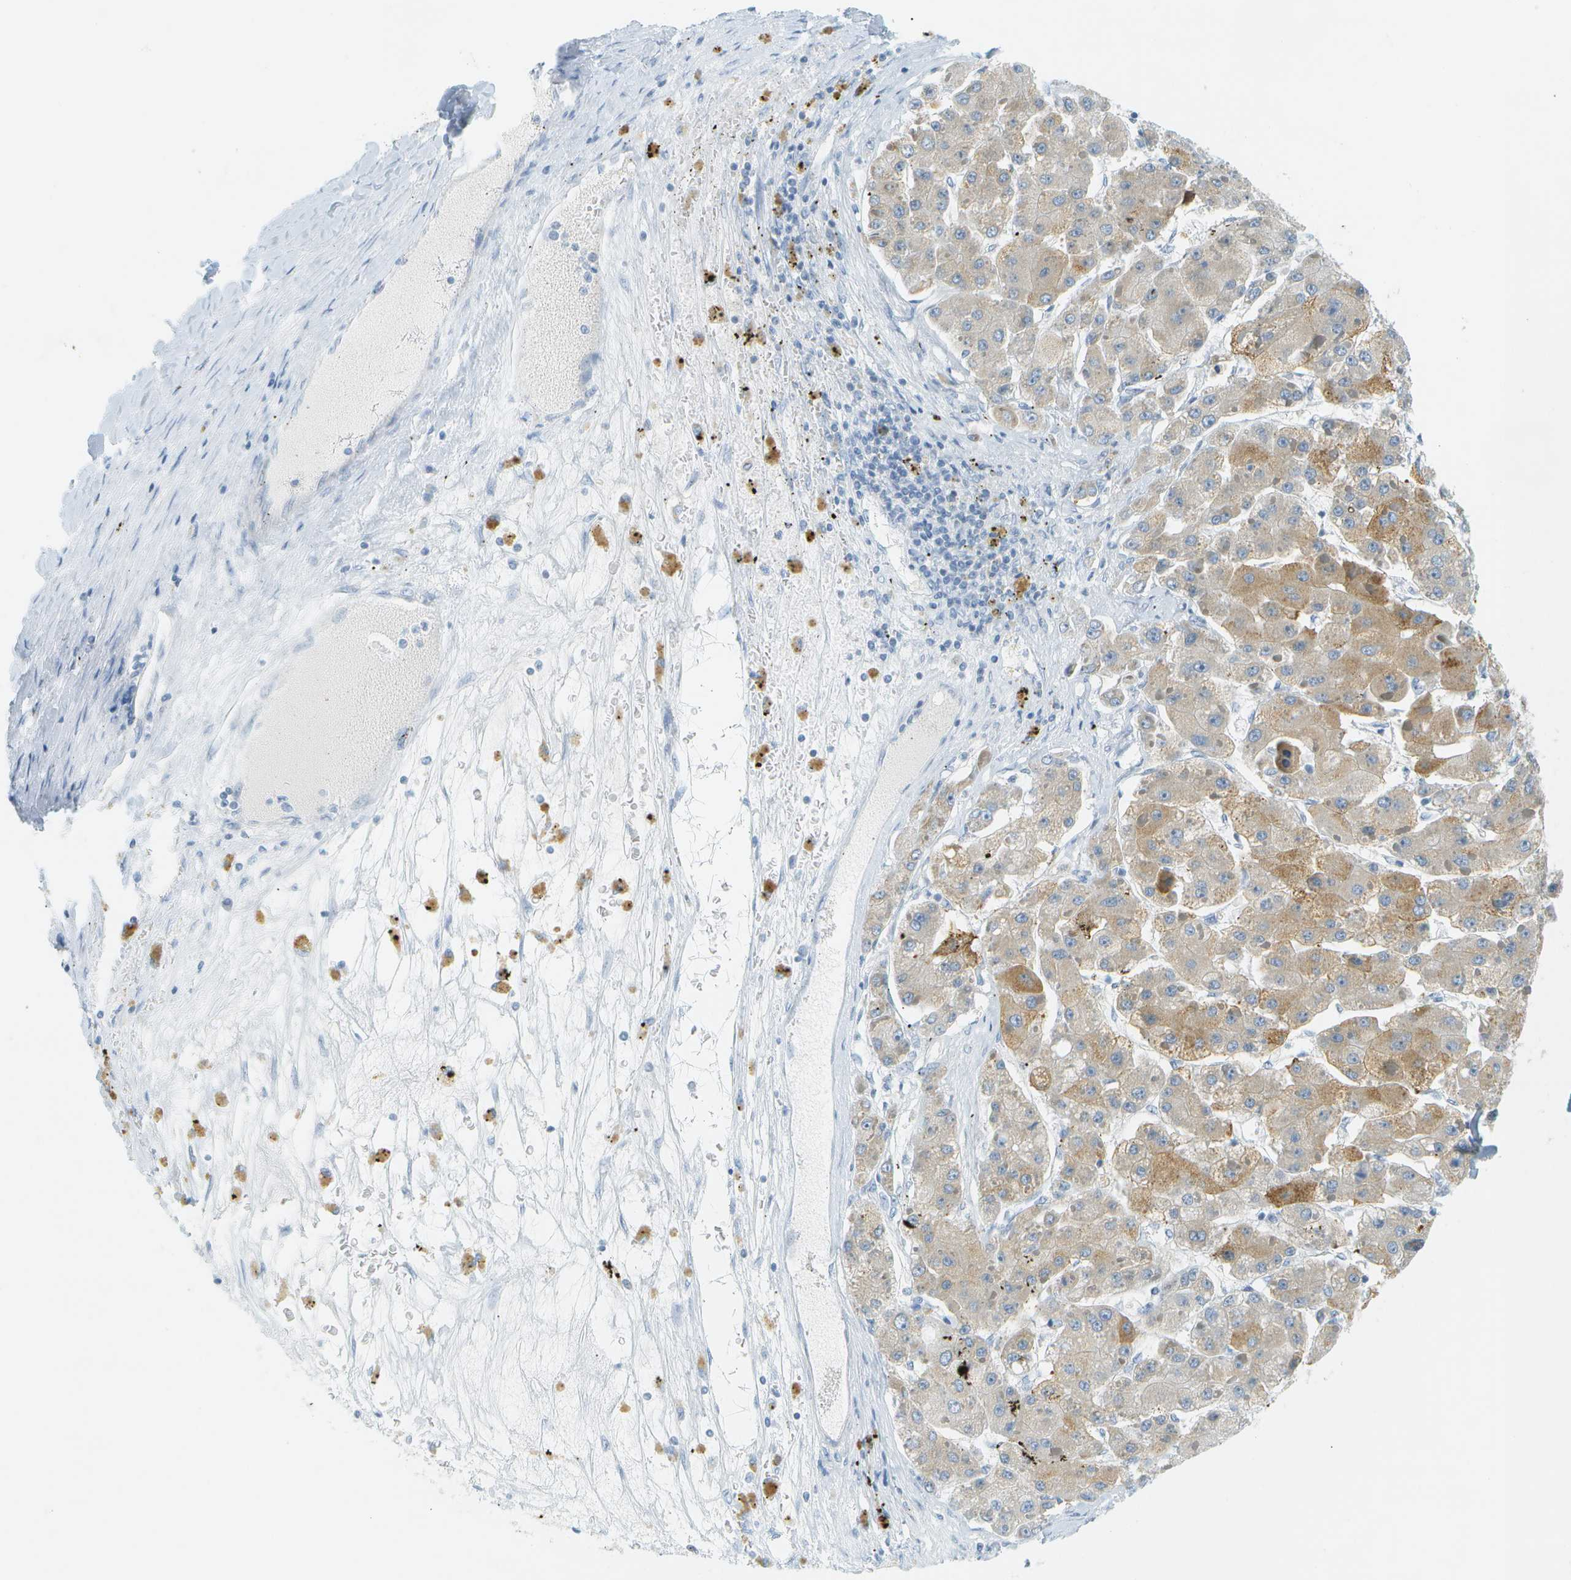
{"staining": {"intensity": "moderate", "quantity": "25%-75%", "location": "cytoplasmic/membranous"}, "tissue": "liver cancer", "cell_type": "Tumor cells", "image_type": "cancer", "snomed": [{"axis": "morphology", "description": "Carcinoma, Hepatocellular, NOS"}, {"axis": "topography", "description": "Liver"}], "caption": "A high-resolution photomicrograph shows IHC staining of liver hepatocellular carcinoma, which reveals moderate cytoplasmic/membranous staining in about 25%-75% of tumor cells.", "gene": "SMYD5", "patient": {"sex": "female", "age": 73}}